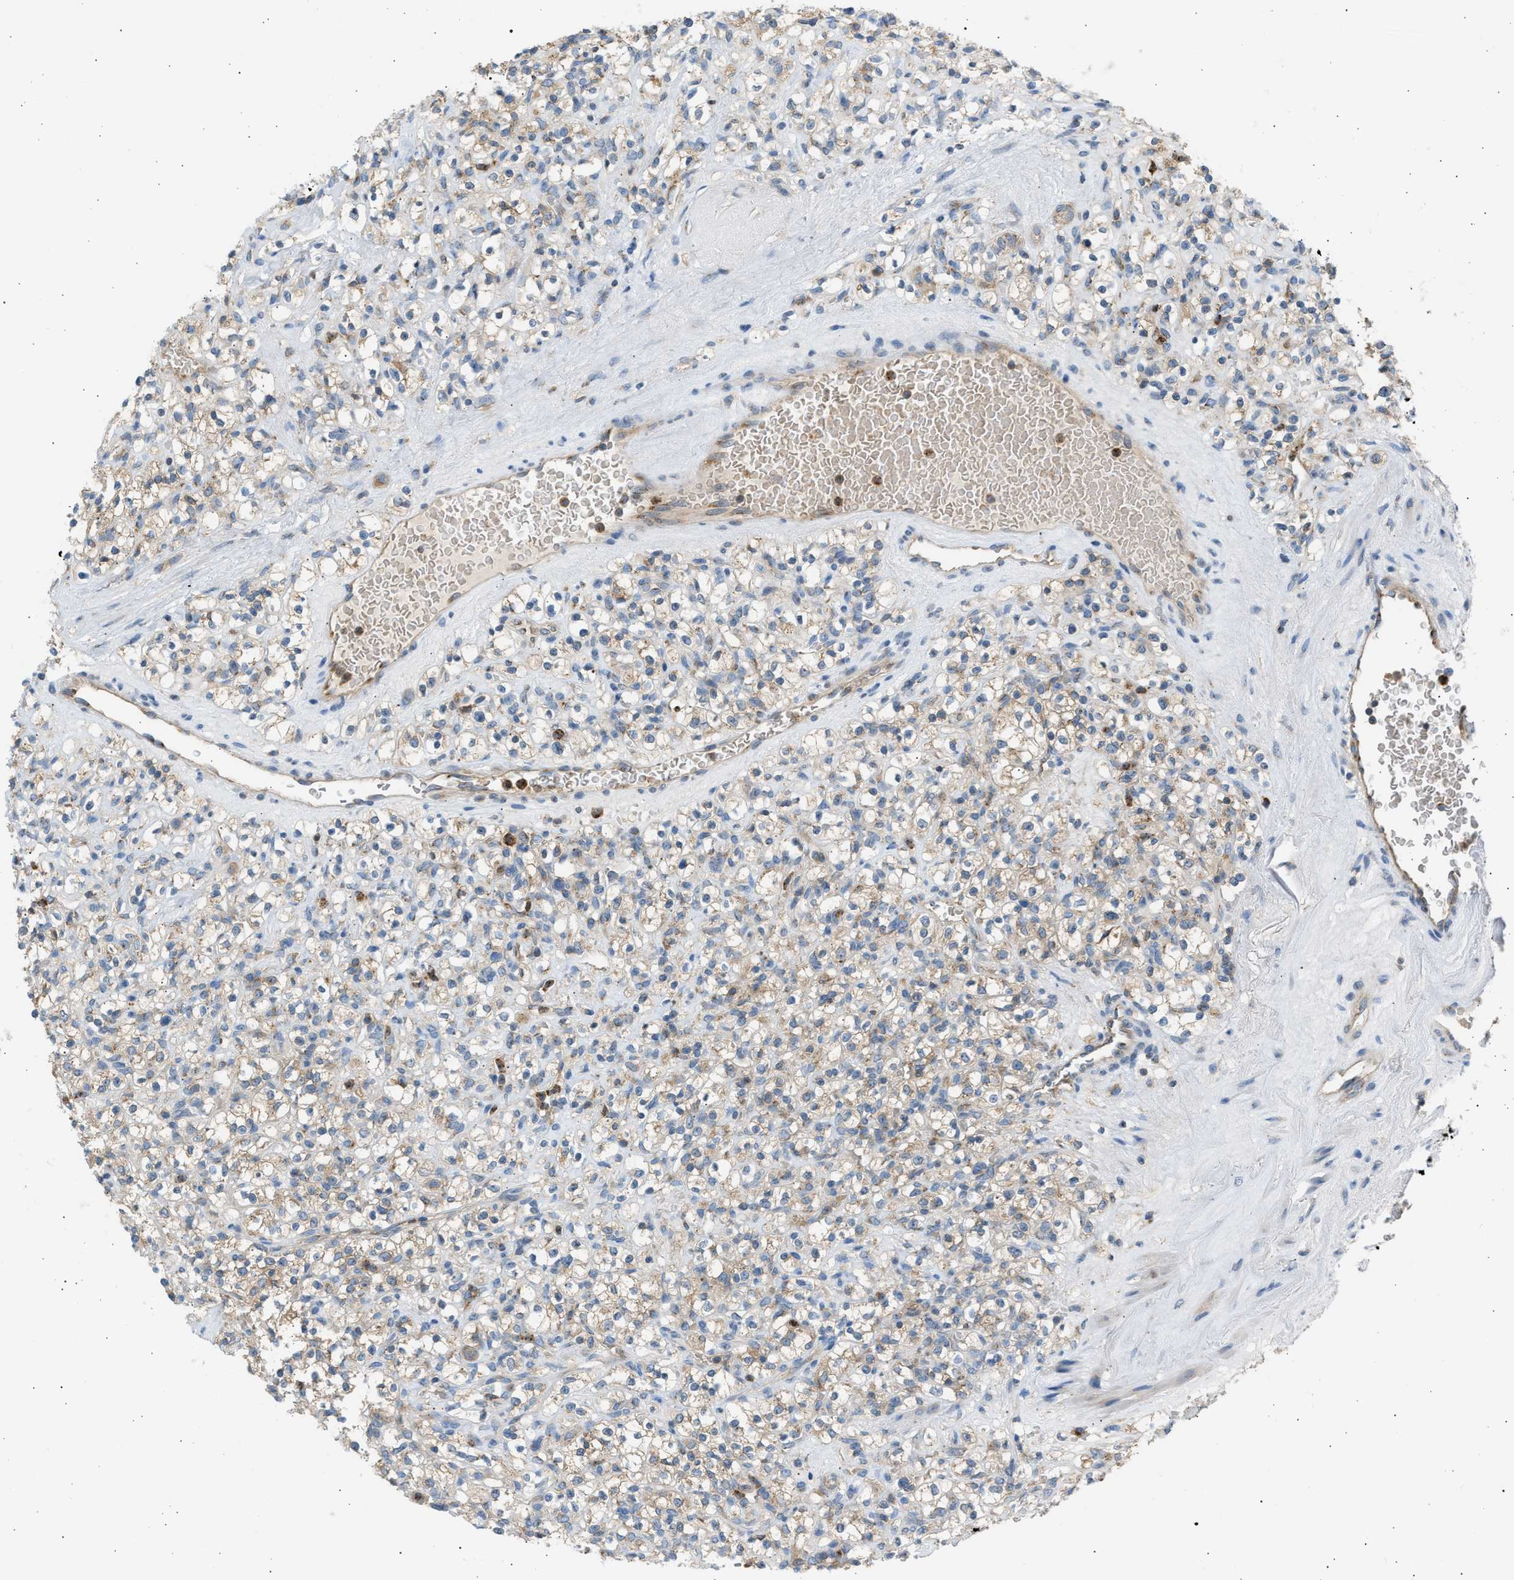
{"staining": {"intensity": "weak", "quantity": ">75%", "location": "cytoplasmic/membranous"}, "tissue": "renal cancer", "cell_type": "Tumor cells", "image_type": "cancer", "snomed": [{"axis": "morphology", "description": "Normal tissue, NOS"}, {"axis": "morphology", "description": "Adenocarcinoma, NOS"}, {"axis": "topography", "description": "Kidney"}], "caption": "Immunohistochemistry (IHC) histopathology image of neoplastic tissue: renal adenocarcinoma stained using IHC exhibits low levels of weak protein expression localized specifically in the cytoplasmic/membranous of tumor cells, appearing as a cytoplasmic/membranous brown color.", "gene": "TRIM50", "patient": {"sex": "female", "age": 72}}